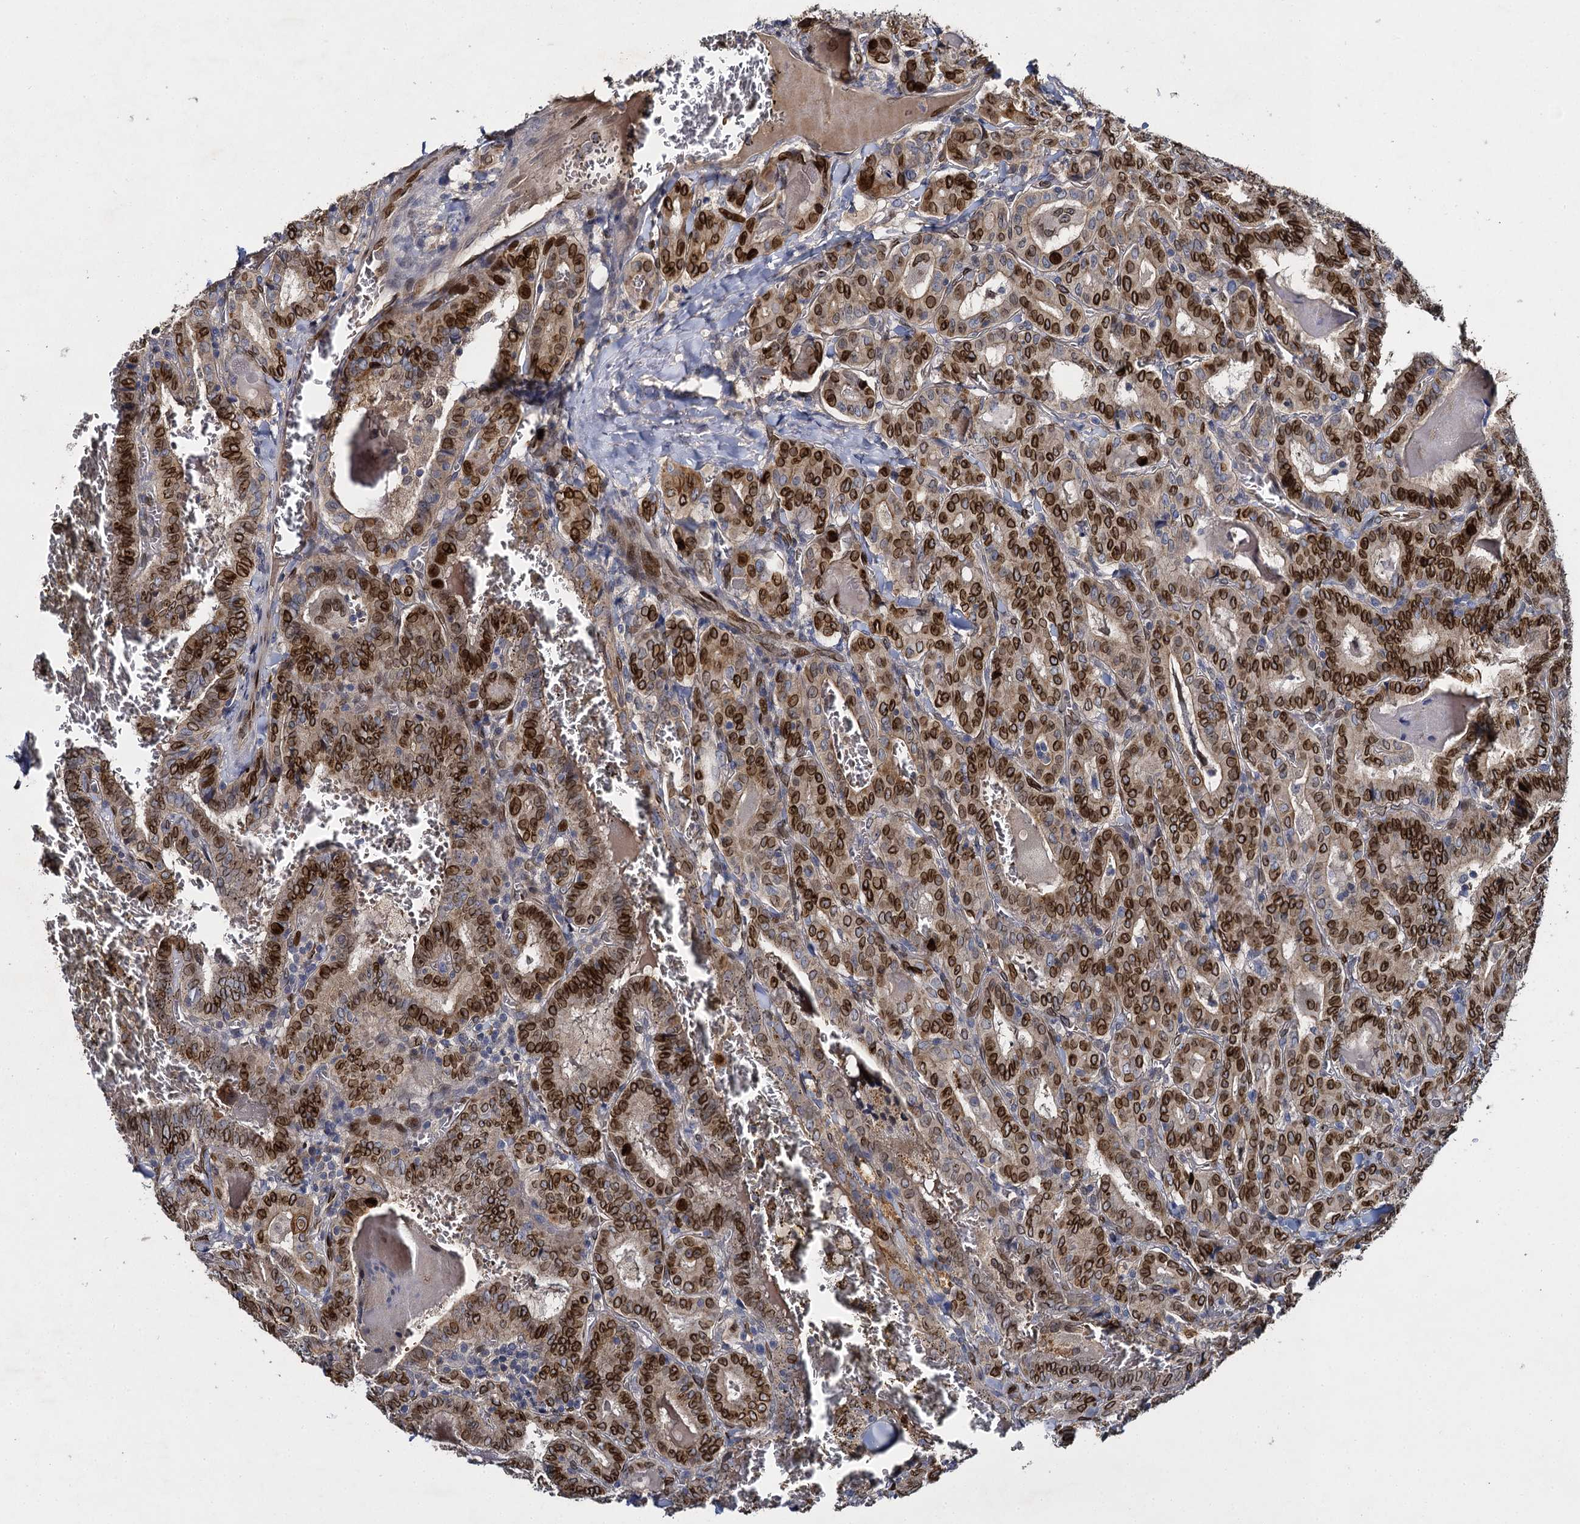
{"staining": {"intensity": "moderate", "quantity": "25%-75%", "location": "cytoplasmic/membranous,nuclear"}, "tissue": "thyroid cancer", "cell_type": "Tumor cells", "image_type": "cancer", "snomed": [{"axis": "morphology", "description": "Papillary adenocarcinoma, NOS"}, {"axis": "topography", "description": "Thyroid gland"}], "caption": "Immunohistochemistry (IHC) micrograph of papillary adenocarcinoma (thyroid) stained for a protein (brown), which reveals medium levels of moderate cytoplasmic/membranous and nuclear positivity in approximately 25%-75% of tumor cells.", "gene": "SLC11A2", "patient": {"sex": "female", "age": 72}}